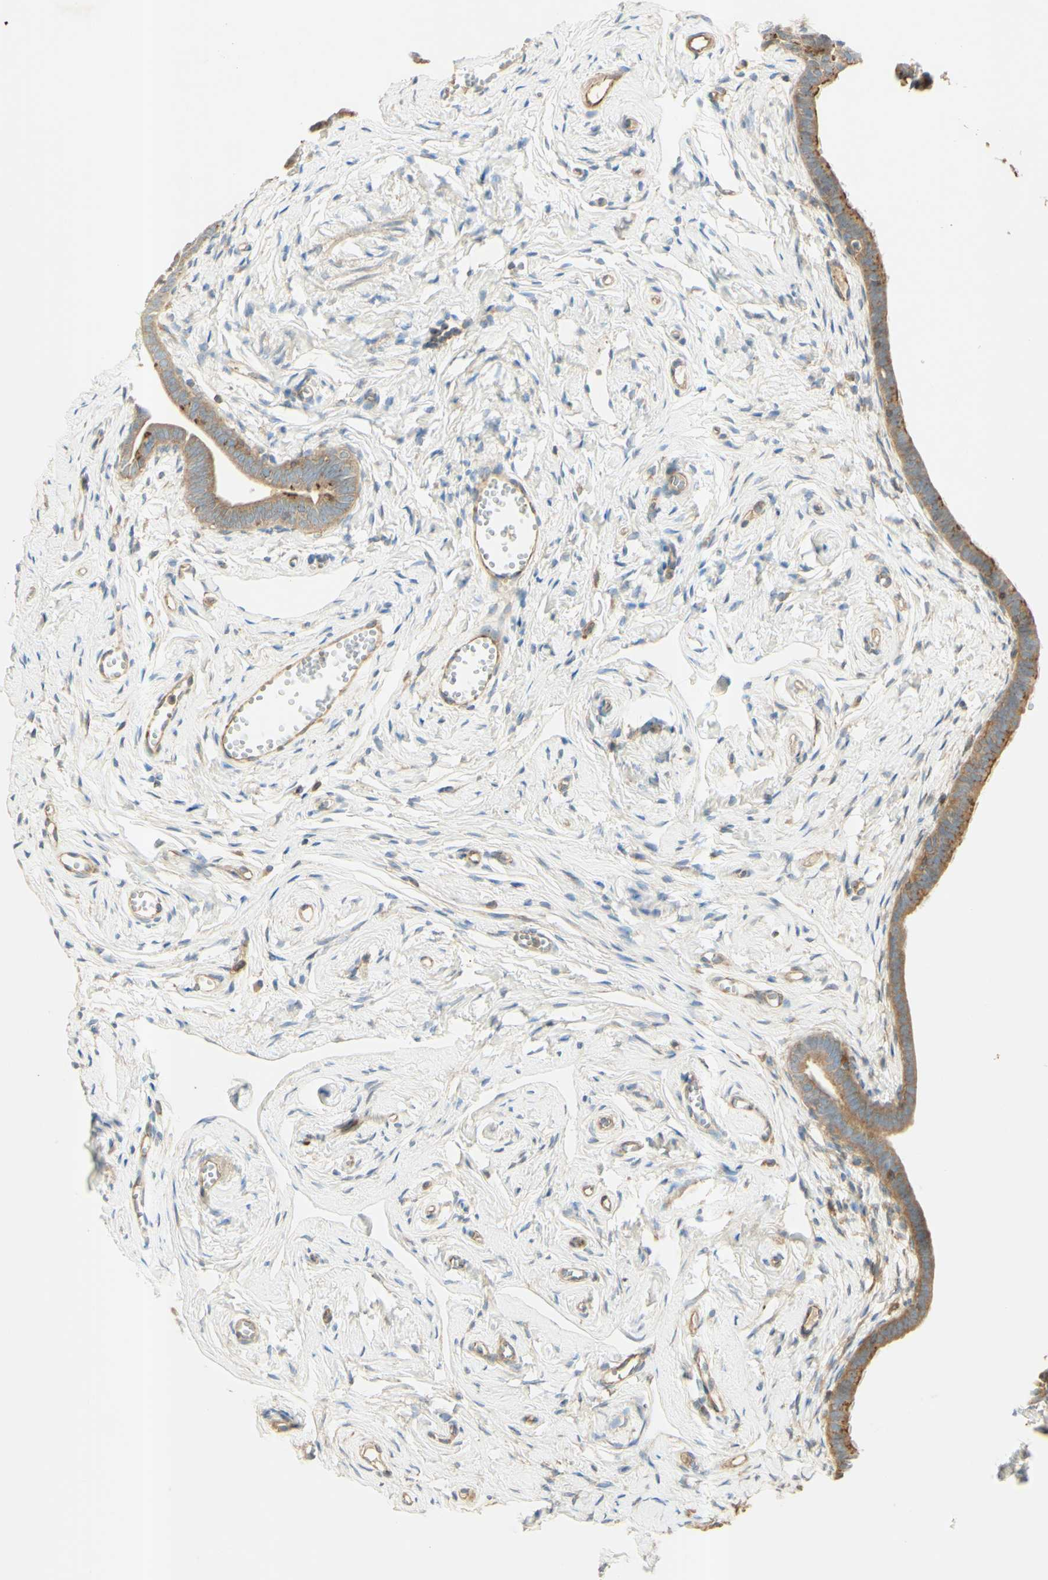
{"staining": {"intensity": "strong", "quantity": "25%-75%", "location": "cytoplasmic/membranous"}, "tissue": "fallopian tube", "cell_type": "Glandular cells", "image_type": "normal", "snomed": [{"axis": "morphology", "description": "Normal tissue, NOS"}, {"axis": "topography", "description": "Fallopian tube"}], "caption": "DAB (3,3'-diaminobenzidine) immunohistochemical staining of unremarkable fallopian tube demonstrates strong cytoplasmic/membranous protein positivity in approximately 25%-75% of glandular cells. (DAB IHC with brightfield microscopy, high magnification).", "gene": "IKBKG", "patient": {"sex": "female", "age": 71}}